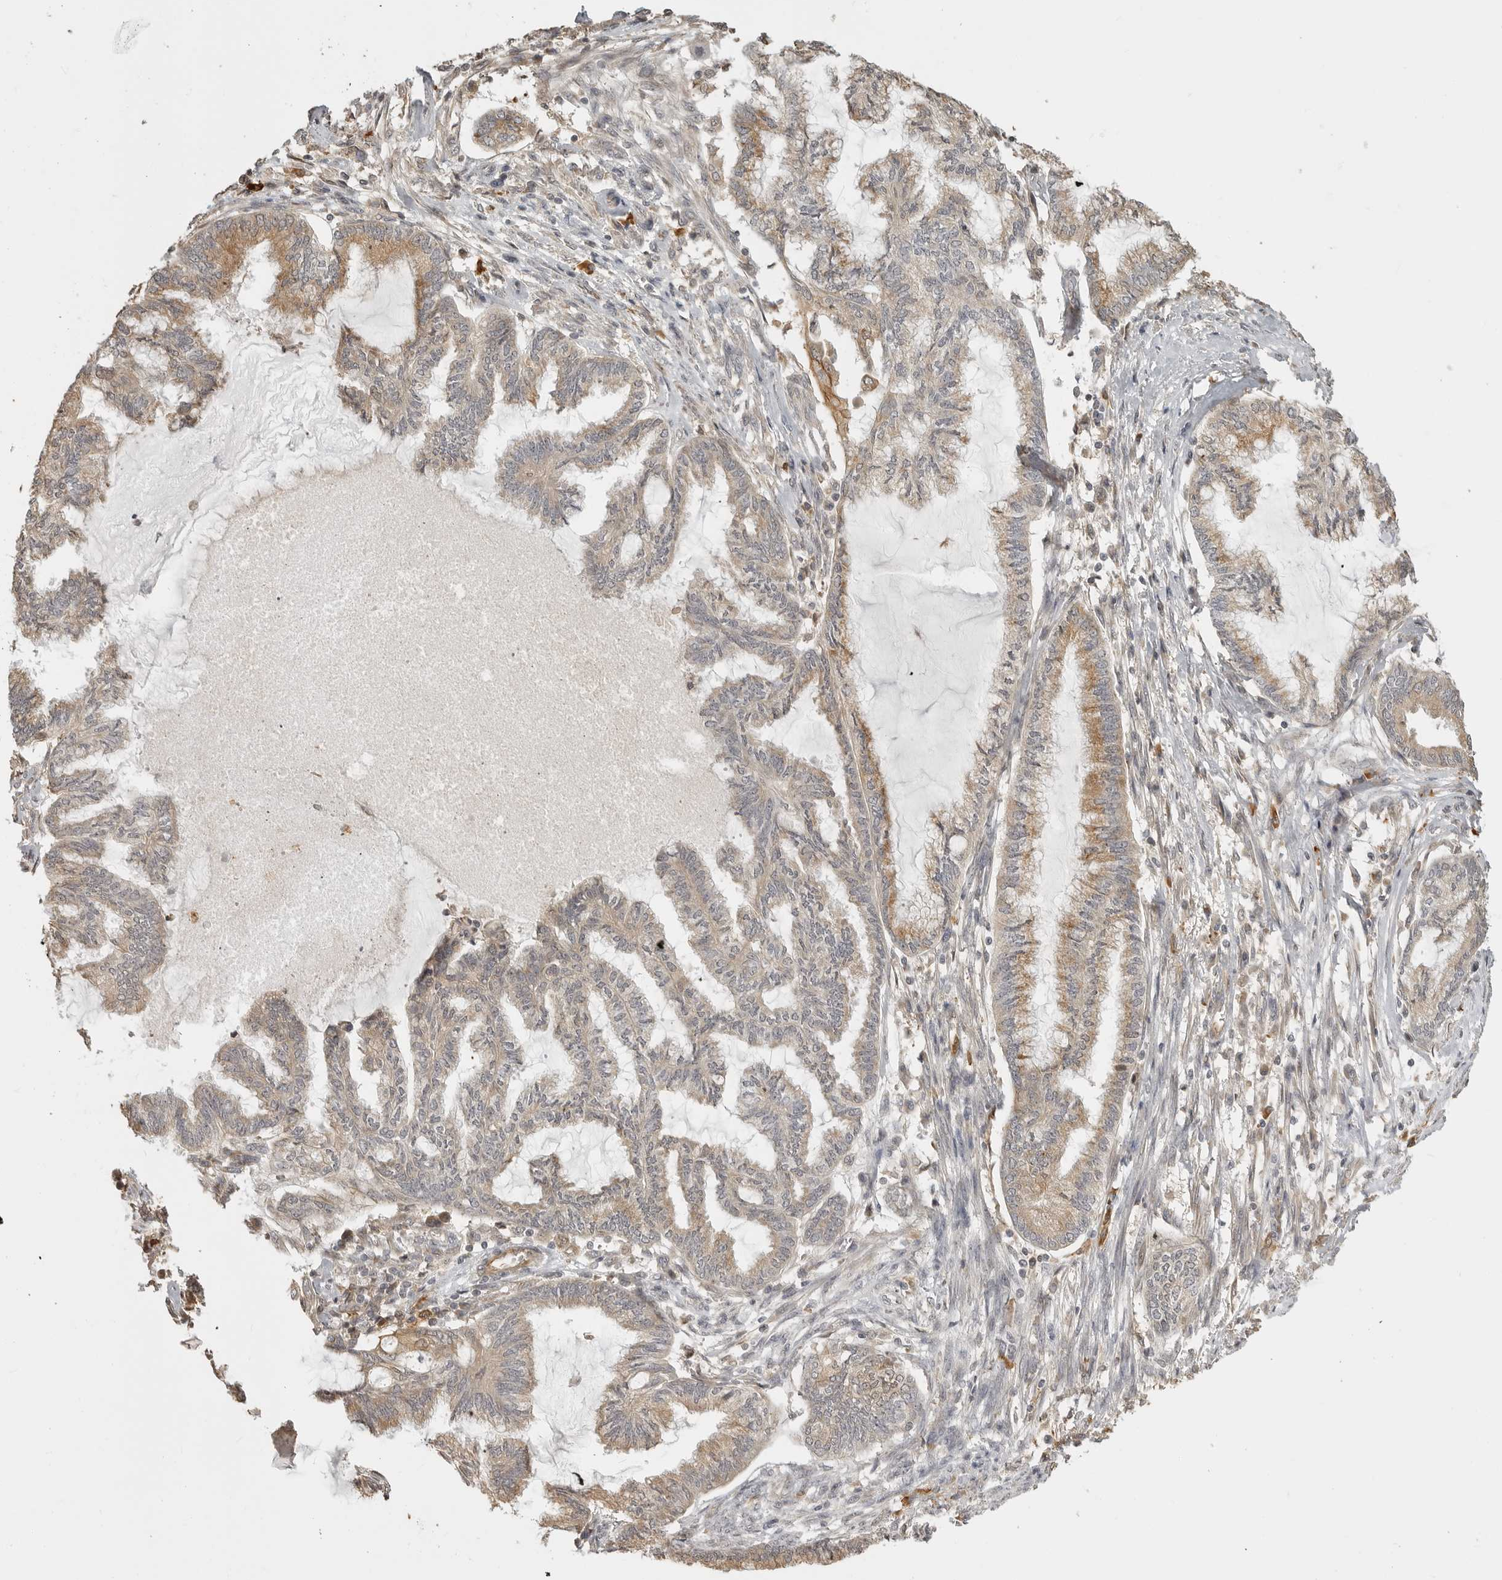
{"staining": {"intensity": "weak", "quantity": ">75%", "location": "cytoplasmic/membranous"}, "tissue": "endometrial cancer", "cell_type": "Tumor cells", "image_type": "cancer", "snomed": [{"axis": "morphology", "description": "Adenocarcinoma, NOS"}, {"axis": "topography", "description": "Endometrium"}], "caption": "Approximately >75% of tumor cells in human adenocarcinoma (endometrial) show weak cytoplasmic/membranous protein expression as visualized by brown immunohistochemical staining.", "gene": "IDO1", "patient": {"sex": "female", "age": 86}}